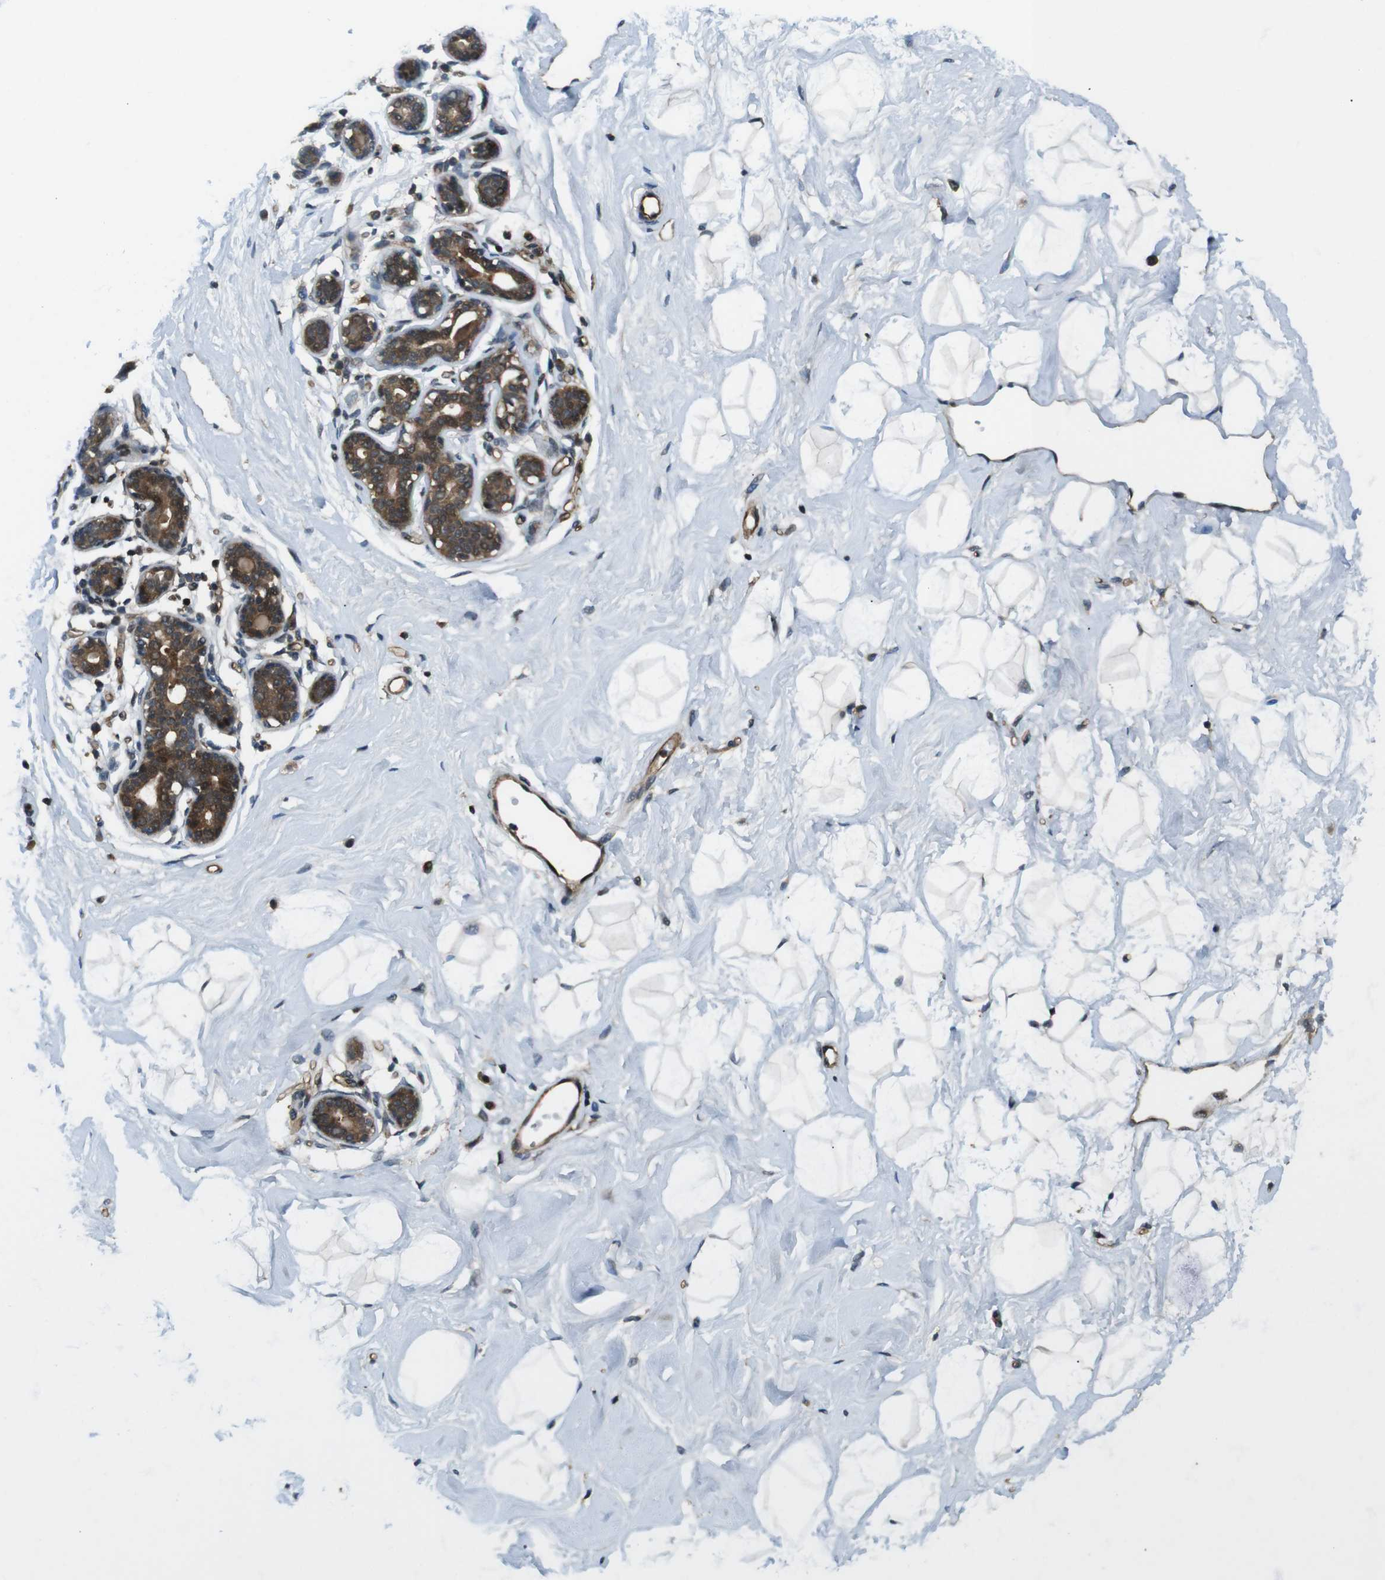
{"staining": {"intensity": "moderate", "quantity": ">75%", "location": "nuclear"}, "tissue": "breast", "cell_type": "Adipocytes", "image_type": "normal", "snomed": [{"axis": "morphology", "description": "Normal tissue, NOS"}, {"axis": "topography", "description": "Breast"}], "caption": "DAB immunohistochemical staining of unremarkable breast shows moderate nuclear protein positivity in approximately >75% of adipocytes.", "gene": "TIAM2", "patient": {"sex": "female", "age": 23}}